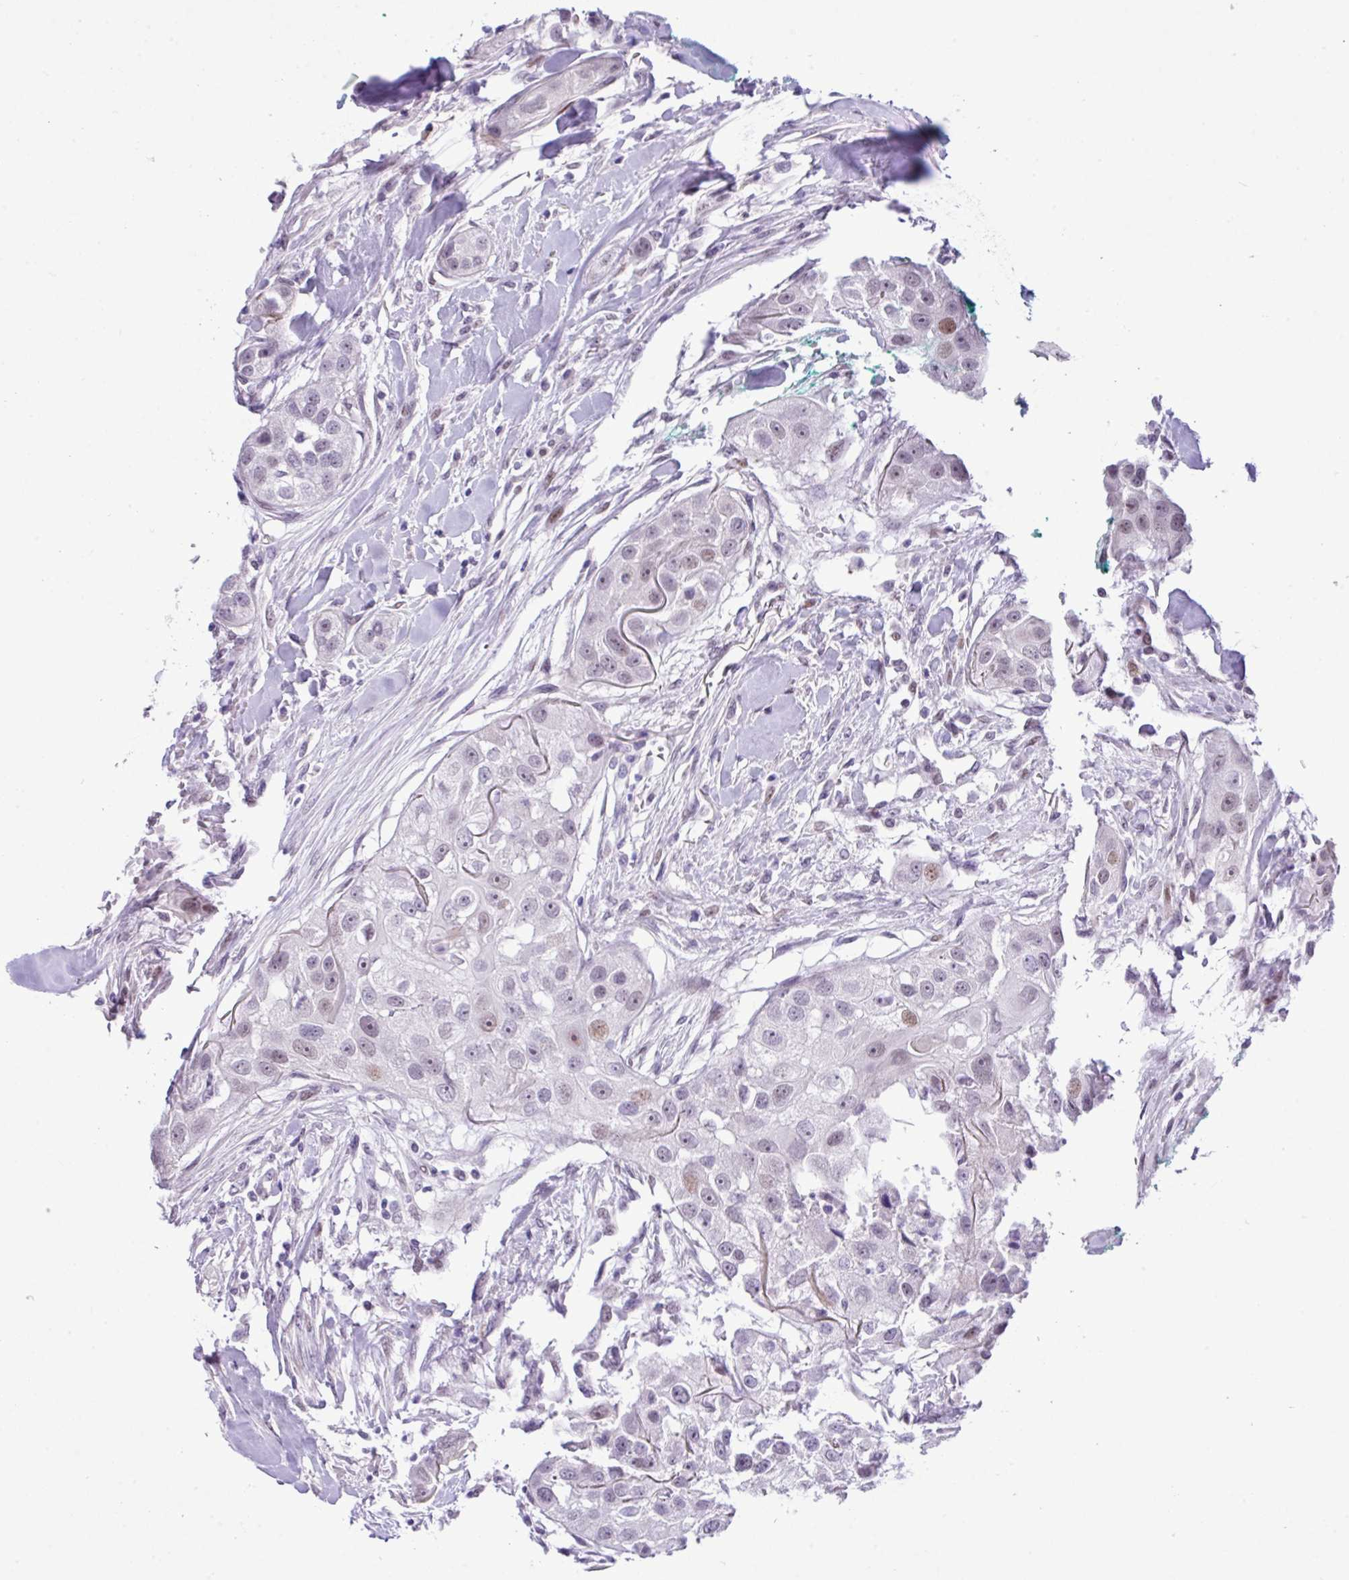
{"staining": {"intensity": "weak", "quantity": "25%-75%", "location": "nuclear"}, "tissue": "head and neck cancer", "cell_type": "Tumor cells", "image_type": "cancer", "snomed": [{"axis": "morphology", "description": "Normal tissue, NOS"}, {"axis": "morphology", "description": "Squamous cell carcinoma, NOS"}, {"axis": "topography", "description": "Skeletal muscle"}, {"axis": "topography", "description": "Head-Neck"}], "caption": "This is a photomicrograph of IHC staining of squamous cell carcinoma (head and neck), which shows weak staining in the nuclear of tumor cells.", "gene": "YLPM1", "patient": {"sex": "male", "age": 51}}